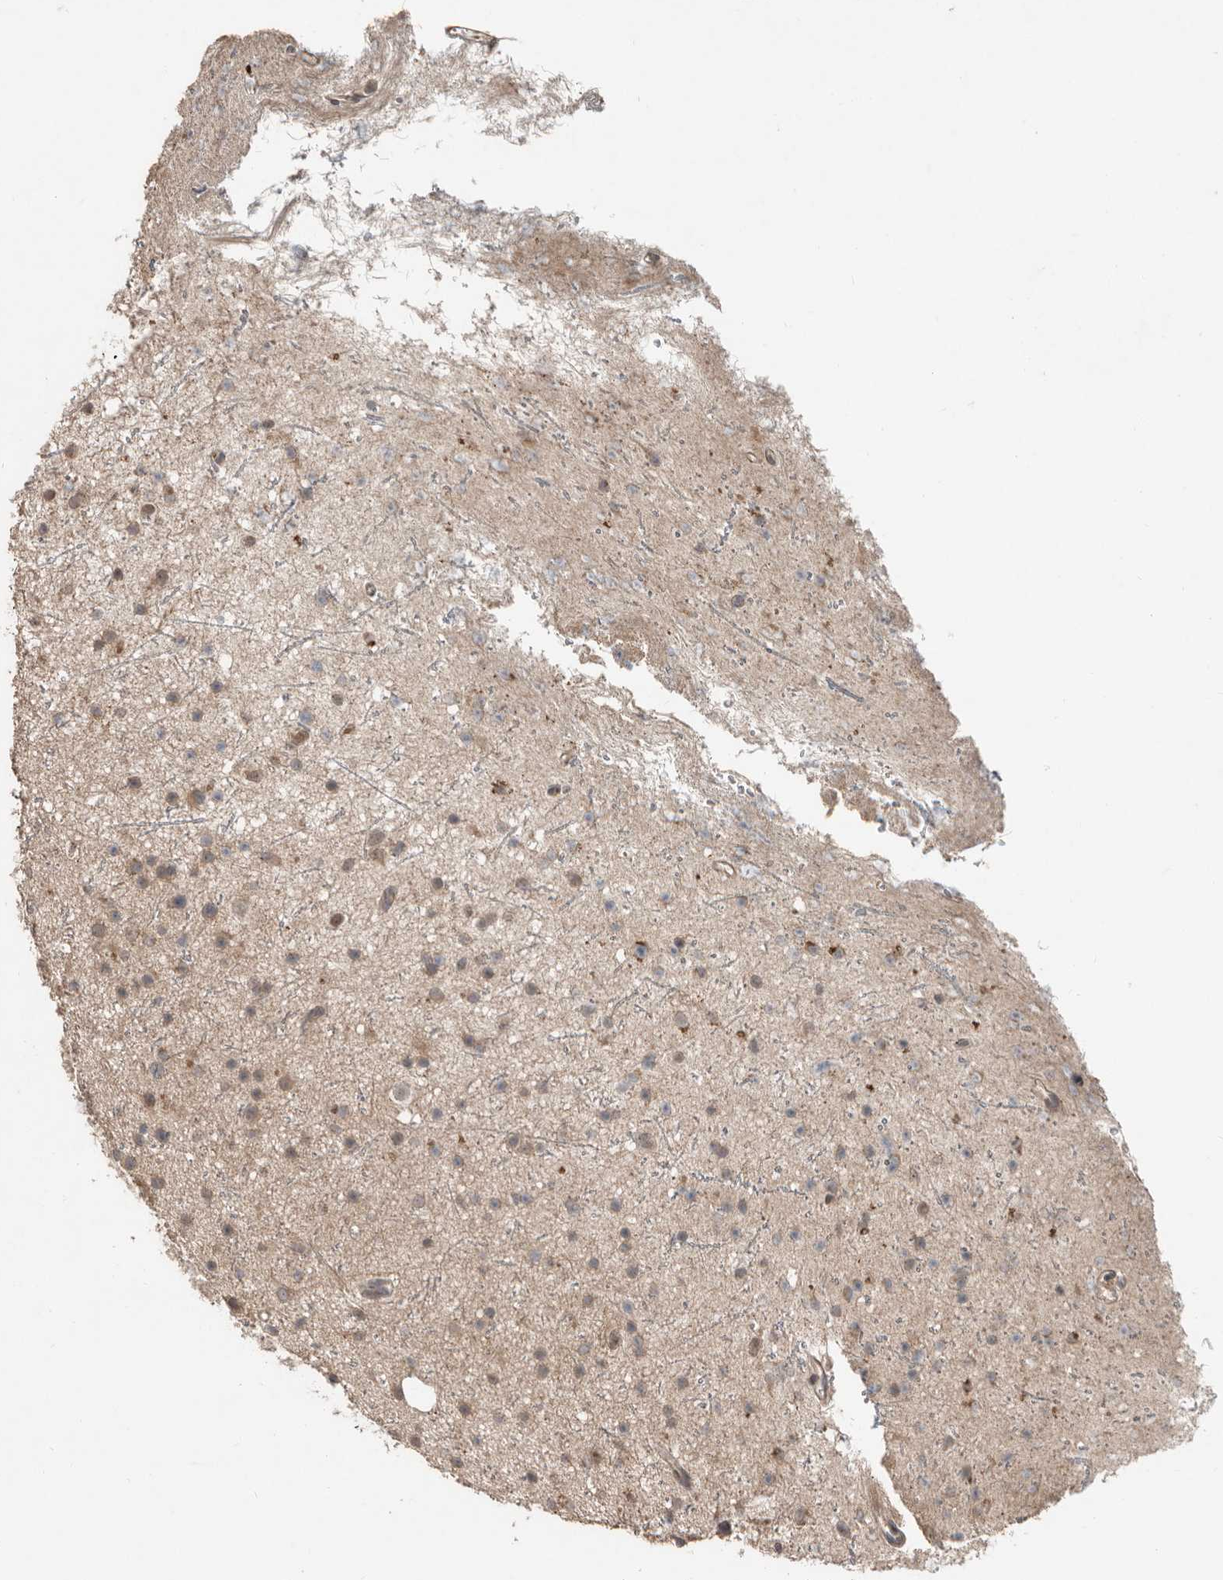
{"staining": {"intensity": "weak", "quantity": ">75%", "location": "cytoplasmic/membranous"}, "tissue": "glioma", "cell_type": "Tumor cells", "image_type": "cancer", "snomed": [{"axis": "morphology", "description": "Glioma, malignant, Low grade"}, {"axis": "topography", "description": "Cerebral cortex"}], "caption": "Immunohistochemical staining of malignant glioma (low-grade) reveals low levels of weak cytoplasmic/membranous protein positivity in approximately >75% of tumor cells. The staining was performed using DAB (3,3'-diaminobenzidine) to visualize the protein expression in brown, while the nuclei were stained in blue with hematoxylin (Magnification: 20x).", "gene": "SLC6A7", "patient": {"sex": "female", "age": 39}}